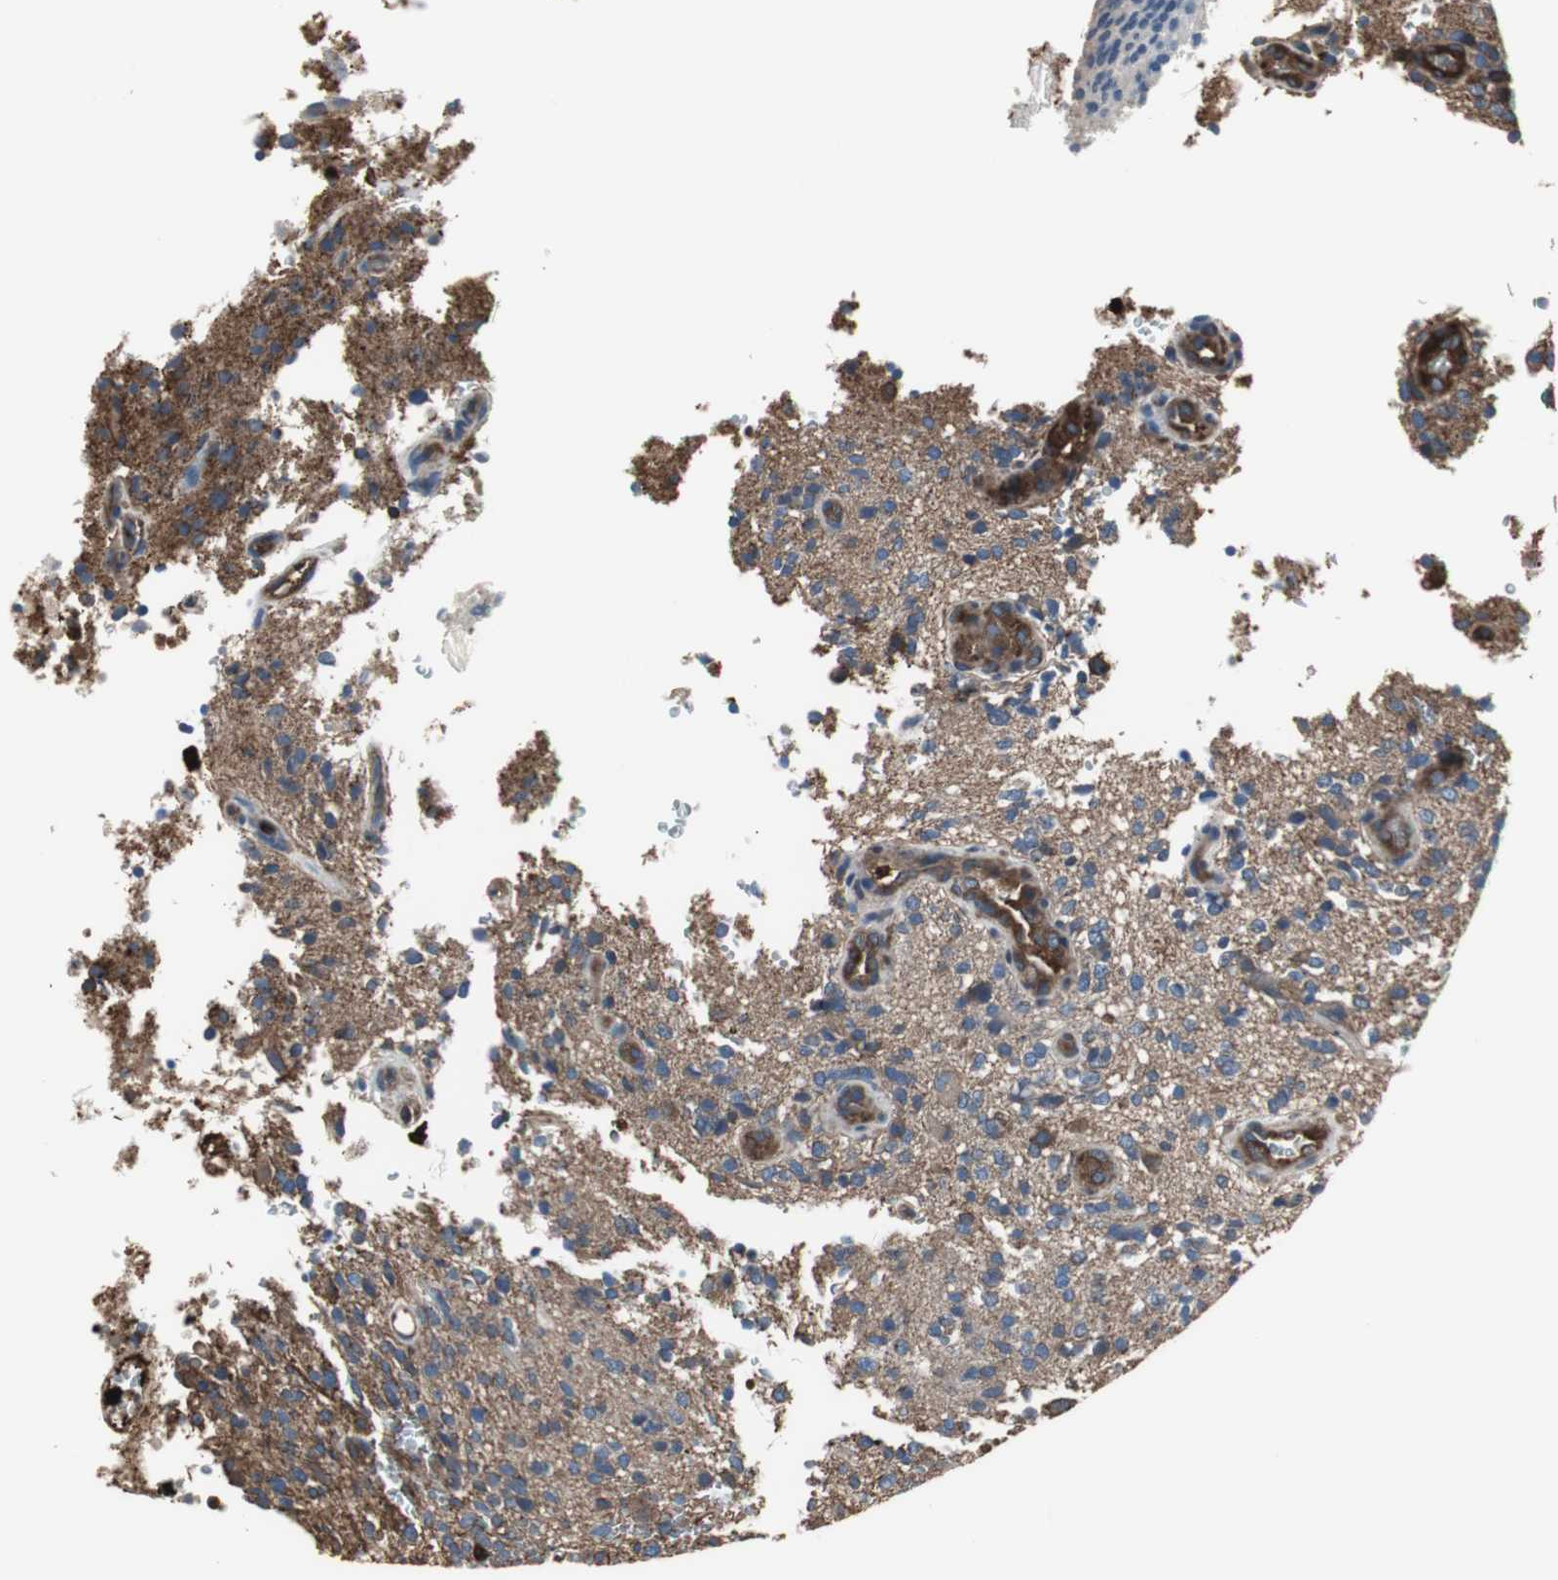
{"staining": {"intensity": "moderate", "quantity": ">75%", "location": "cytoplasmic/membranous"}, "tissue": "glioma", "cell_type": "Tumor cells", "image_type": "cancer", "snomed": [{"axis": "morphology", "description": "Normal tissue, NOS"}, {"axis": "morphology", "description": "Glioma, malignant, High grade"}, {"axis": "topography", "description": "Cerebral cortex"}], "caption": "A medium amount of moderate cytoplasmic/membranous staining is present in approximately >75% of tumor cells in malignant glioma (high-grade) tissue.", "gene": "ACTN1", "patient": {"sex": "male", "age": 75}}